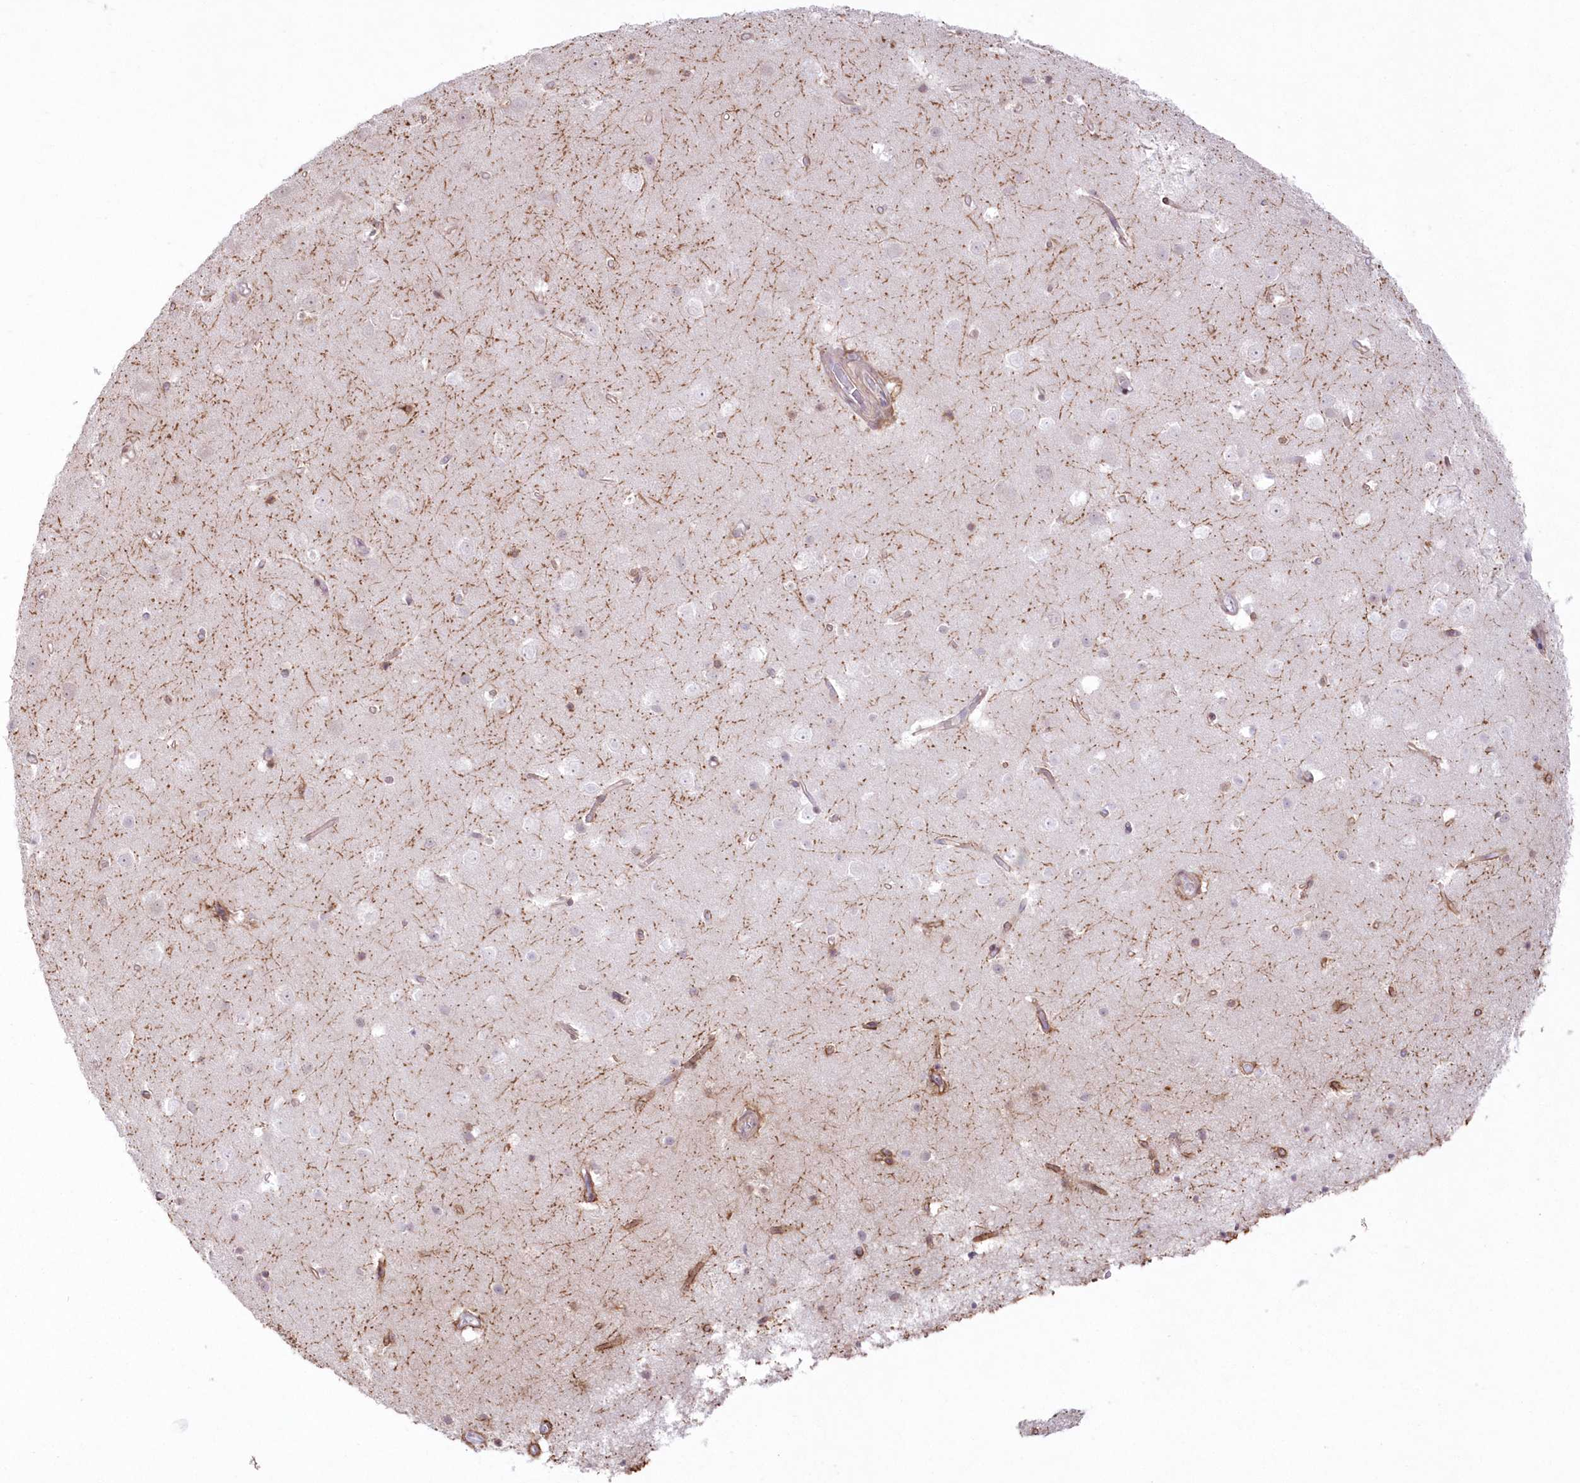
{"staining": {"intensity": "negative", "quantity": "none", "location": "none"}, "tissue": "cerebral cortex", "cell_type": "Endothelial cells", "image_type": "normal", "snomed": [{"axis": "morphology", "description": "Normal tissue, NOS"}, {"axis": "topography", "description": "Cerebral cortex"}], "caption": "The histopathology image reveals no significant expression in endothelial cells of cerebral cortex.", "gene": "SH3PXD2B", "patient": {"sex": "male", "age": 54}}